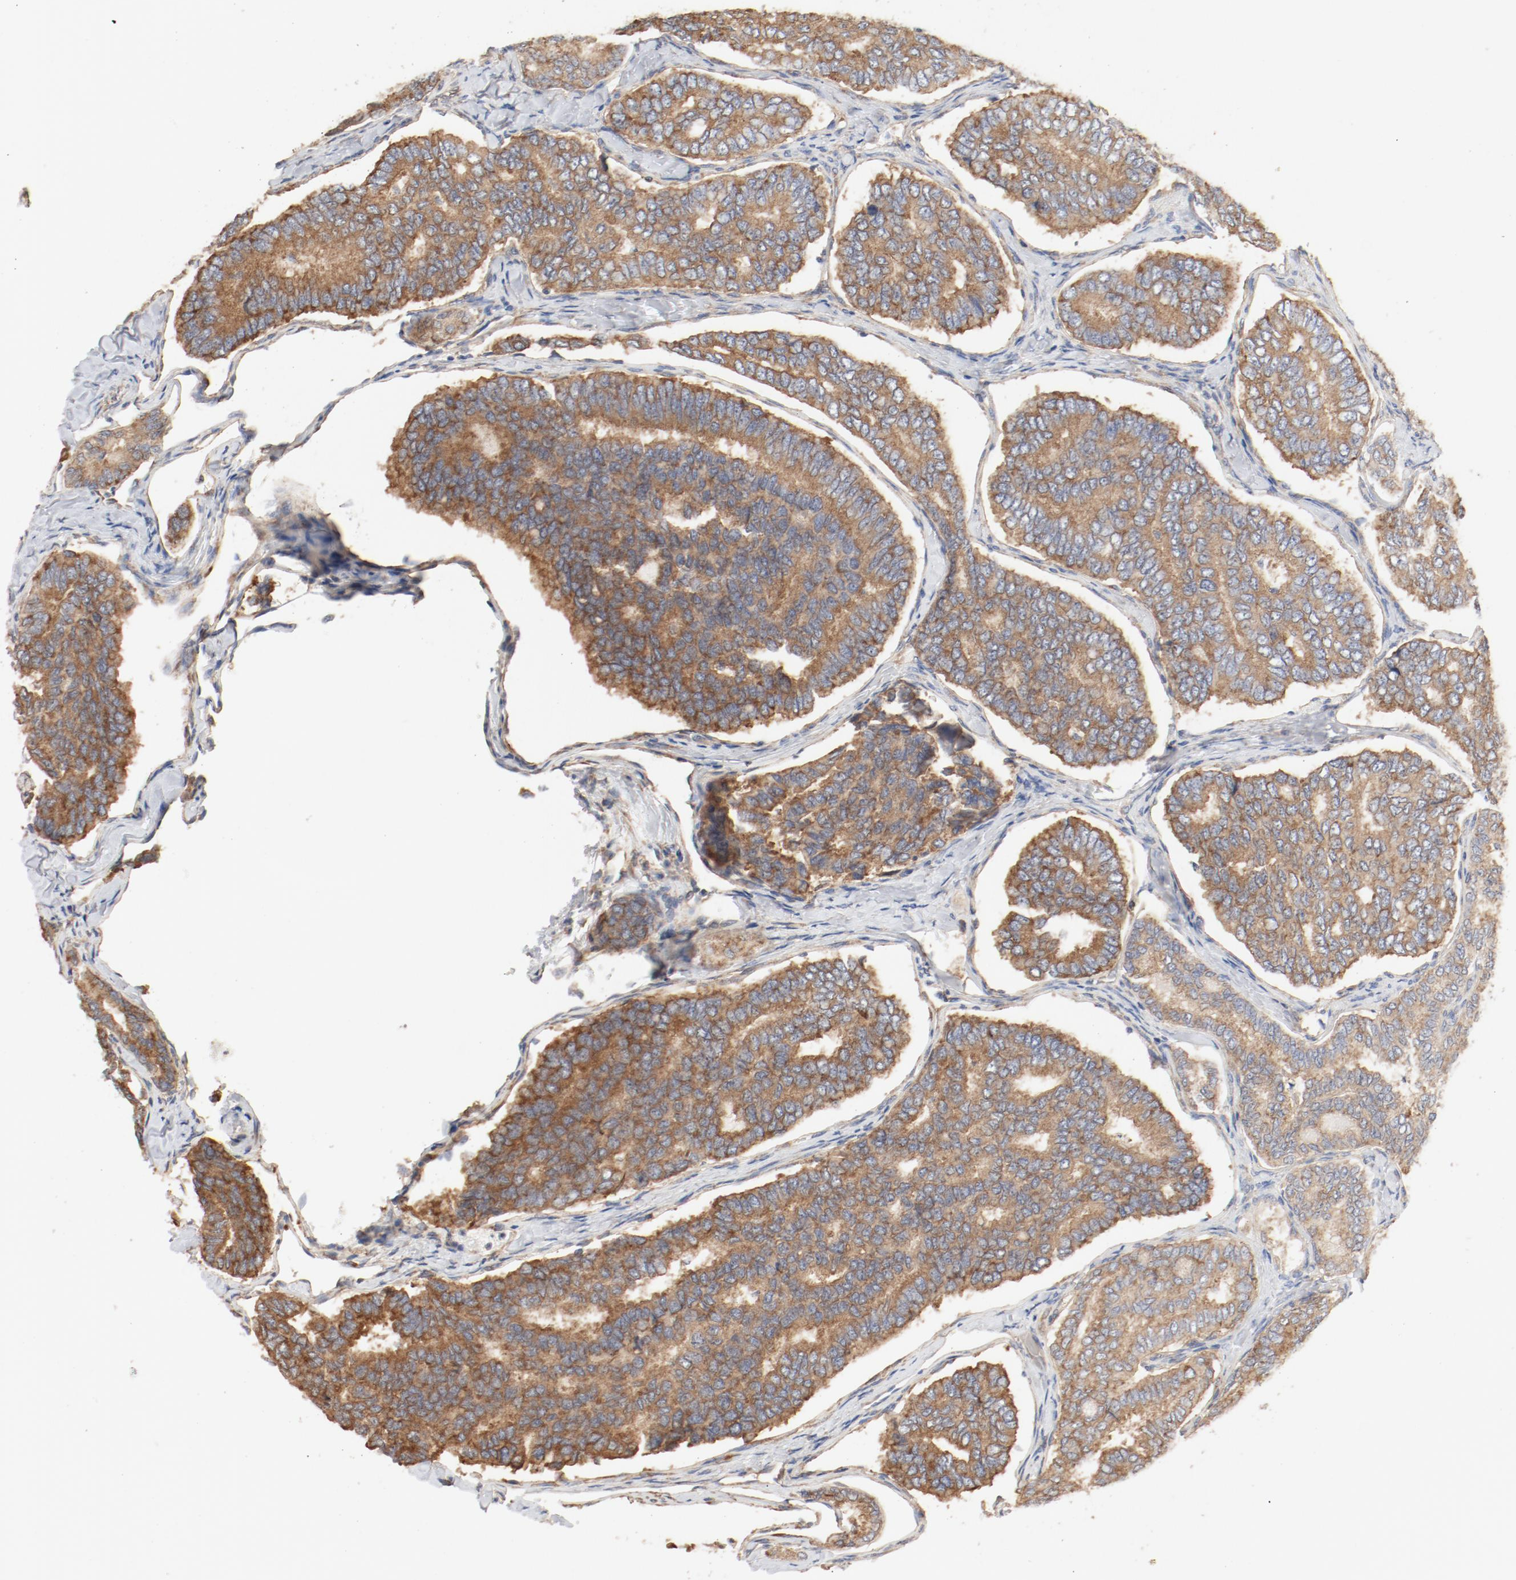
{"staining": {"intensity": "moderate", "quantity": ">75%", "location": "cytoplasmic/membranous"}, "tissue": "thyroid cancer", "cell_type": "Tumor cells", "image_type": "cancer", "snomed": [{"axis": "morphology", "description": "Papillary adenocarcinoma, NOS"}, {"axis": "topography", "description": "Thyroid gland"}], "caption": "The image displays immunohistochemical staining of thyroid cancer. There is moderate cytoplasmic/membranous expression is appreciated in approximately >75% of tumor cells.", "gene": "RPS6", "patient": {"sex": "female", "age": 35}}